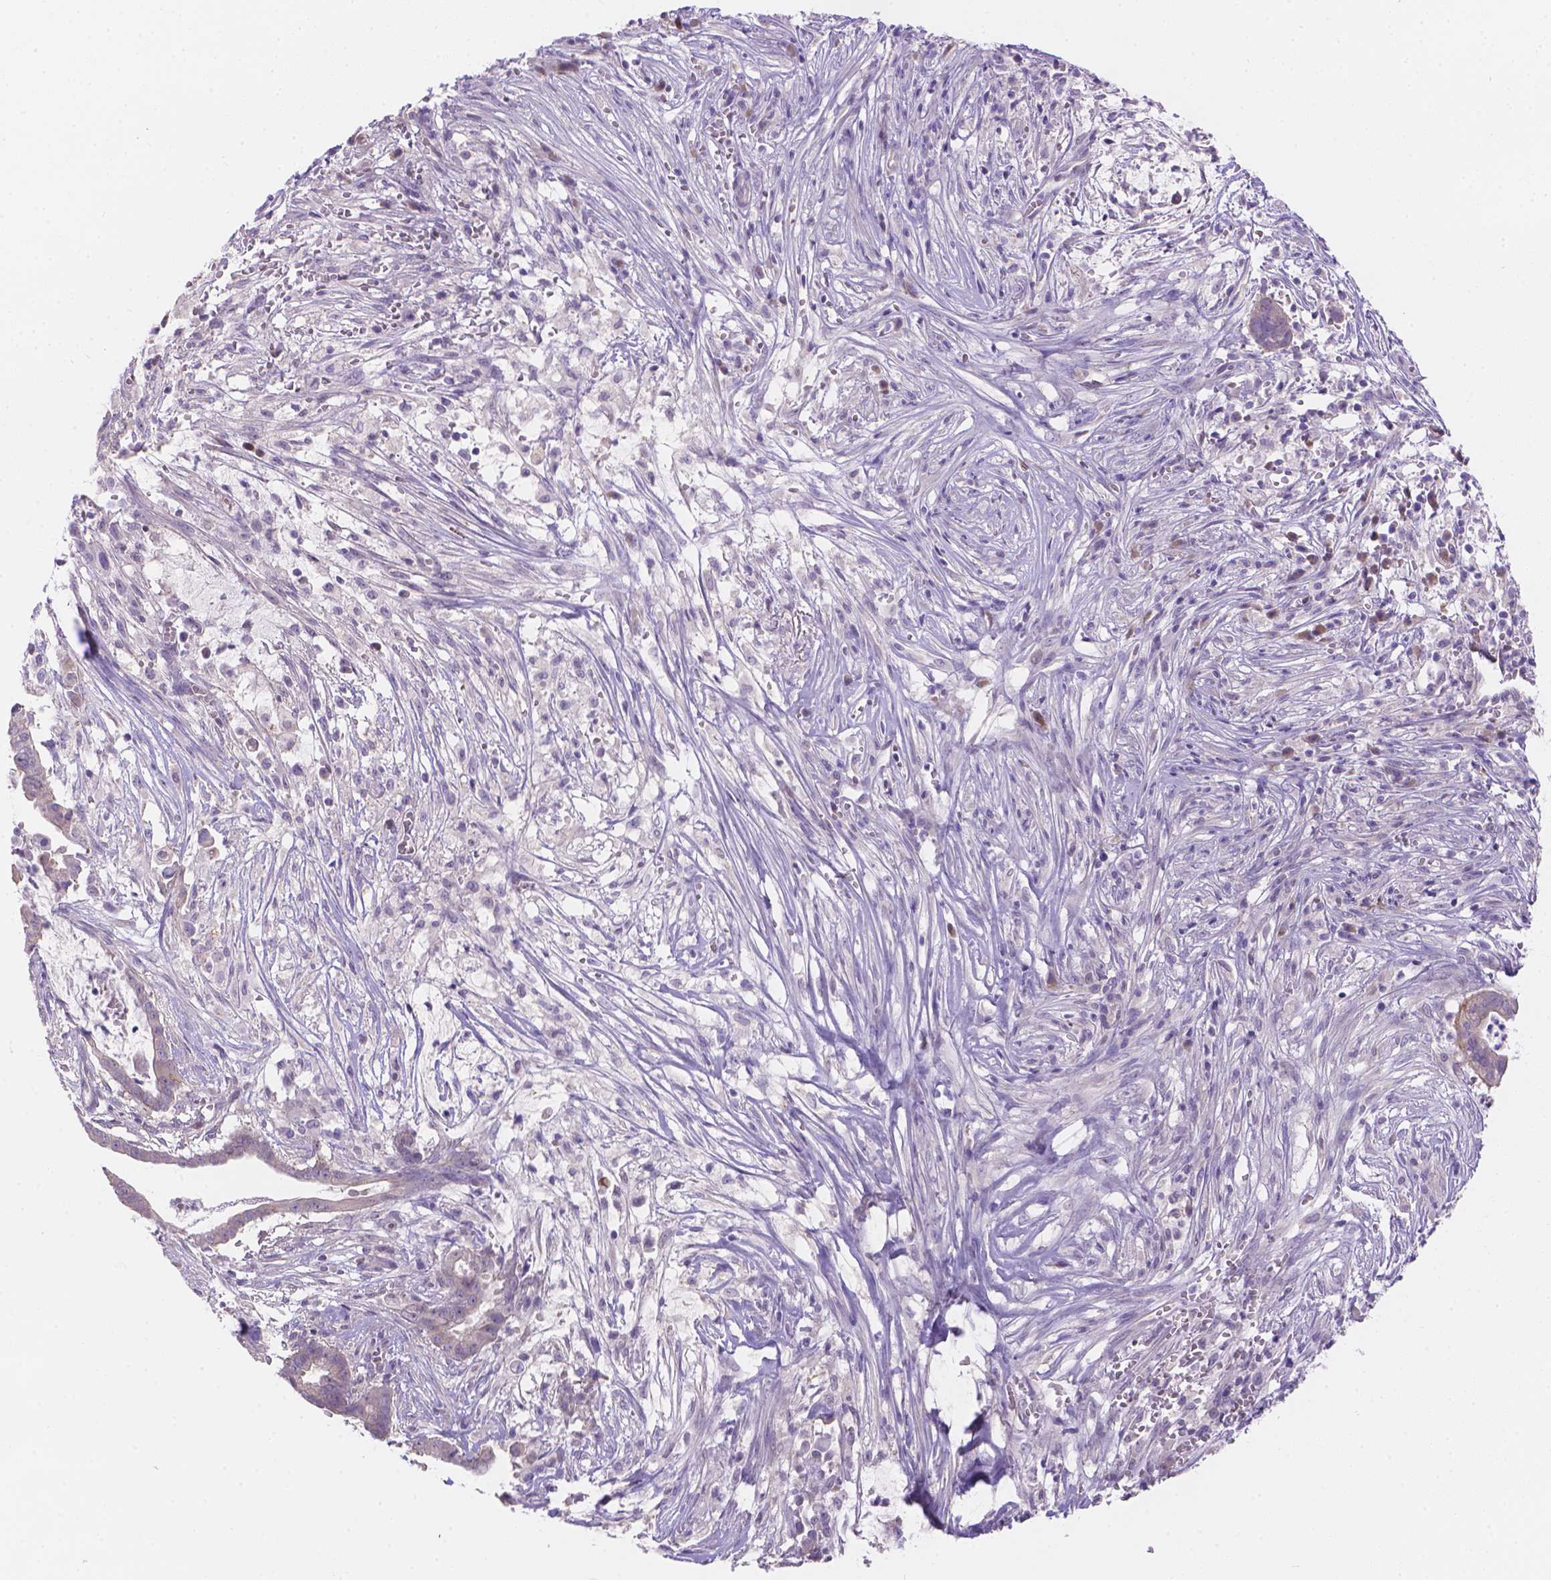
{"staining": {"intensity": "weak", "quantity": "<25%", "location": "cytoplasmic/membranous"}, "tissue": "pancreatic cancer", "cell_type": "Tumor cells", "image_type": "cancer", "snomed": [{"axis": "morphology", "description": "Adenocarcinoma, NOS"}, {"axis": "topography", "description": "Pancreas"}], "caption": "The IHC photomicrograph has no significant staining in tumor cells of pancreatic adenocarcinoma tissue. (DAB (3,3'-diaminobenzidine) IHC with hematoxylin counter stain).", "gene": "CD96", "patient": {"sex": "male", "age": 61}}